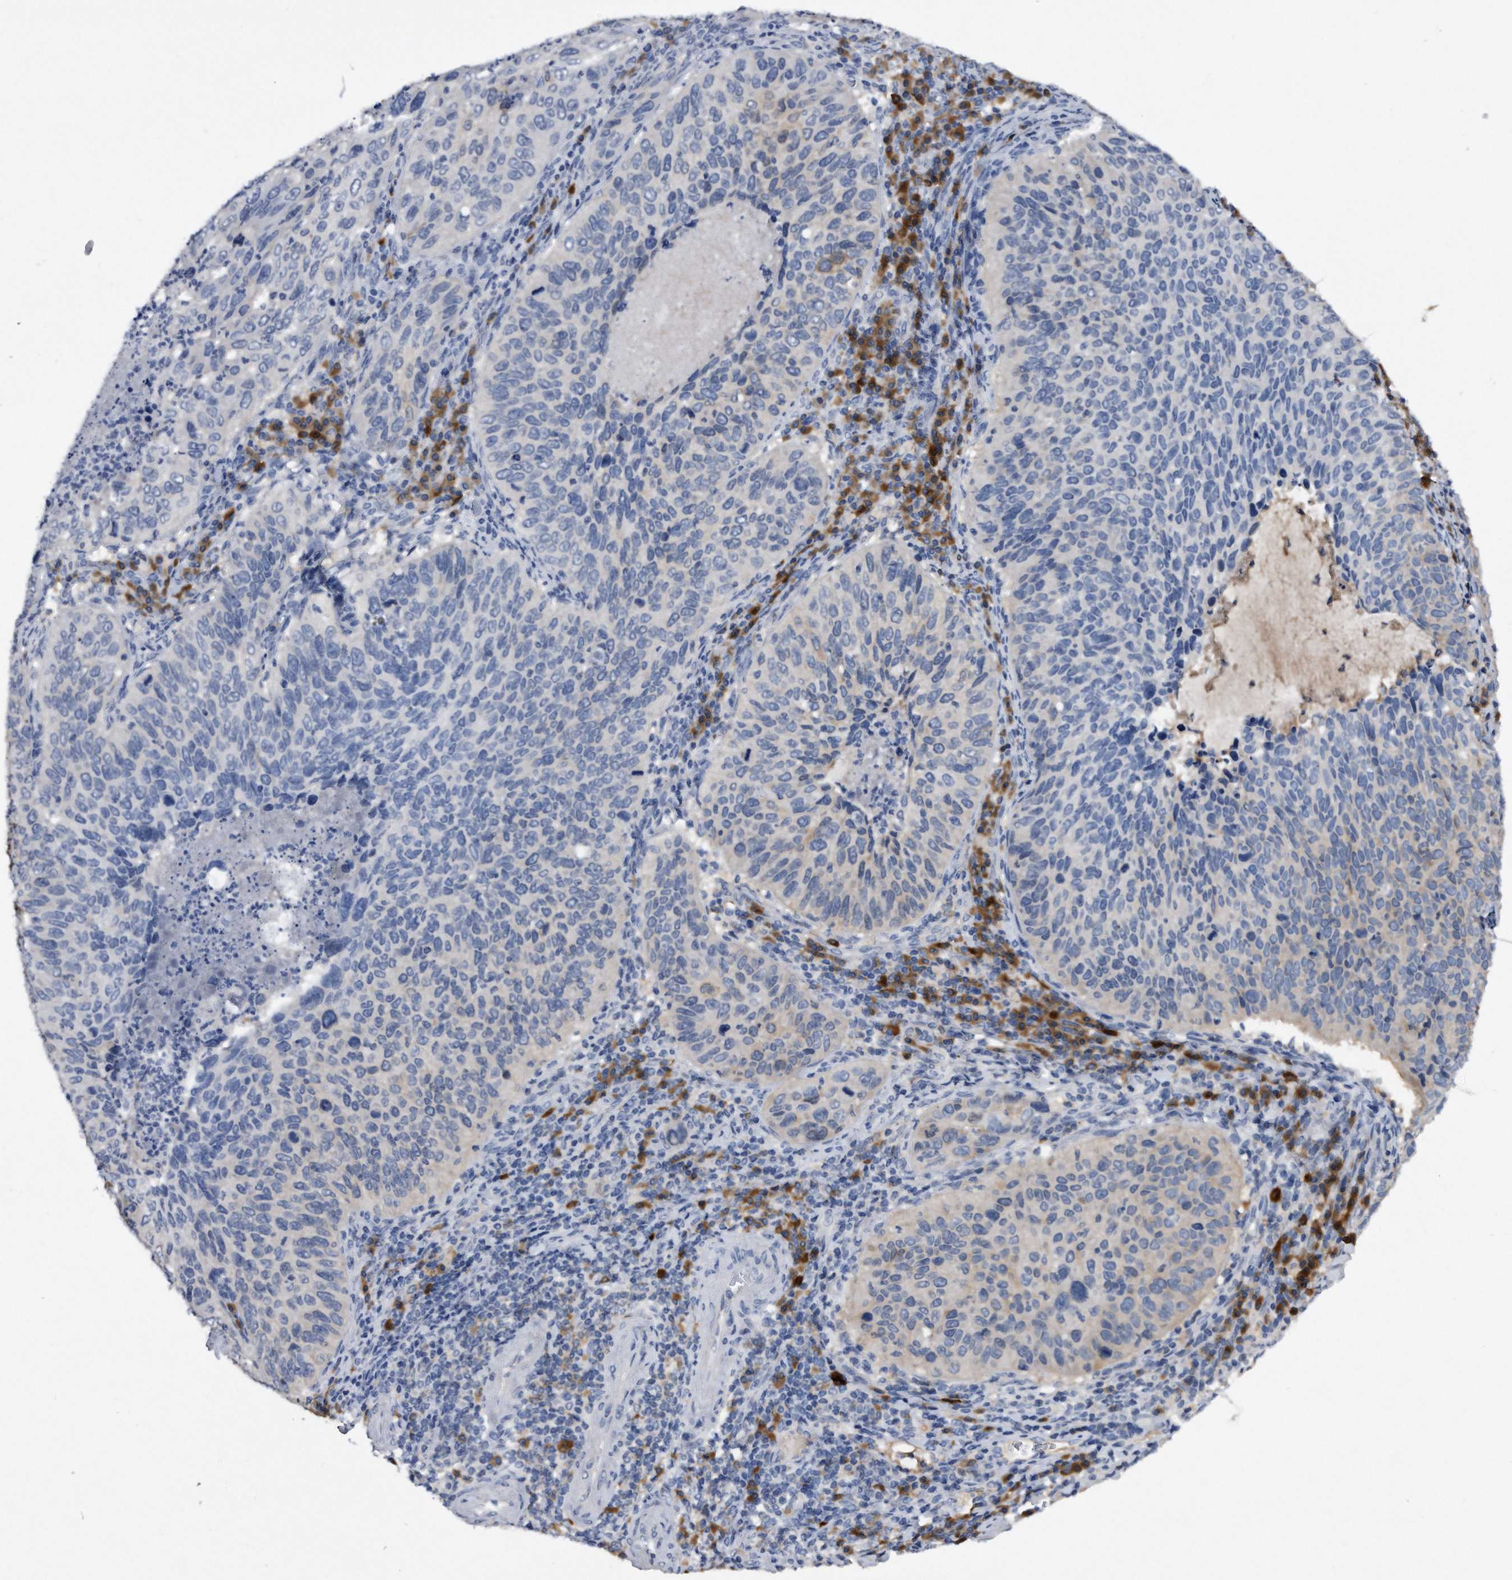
{"staining": {"intensity": "negative", "quantity": "none", "location": "none"}, "tissue": "cervical cancer", "cell_type": "Tumor cells", "image_type": "cancer", "snomed": [{"axis": "morphology", "description": "Squamous cell carcinoma, NOS"}, {"axis": "topography", "description": "Cervix"}], "caption": "Immunohistochemistry of human cervical cancer demonstrates no positivity in tumor cells. (DAB IHC with hematoxylin counter stain).", "gene": "ASNS", "patient": {"sex": "female", "age": 38}}